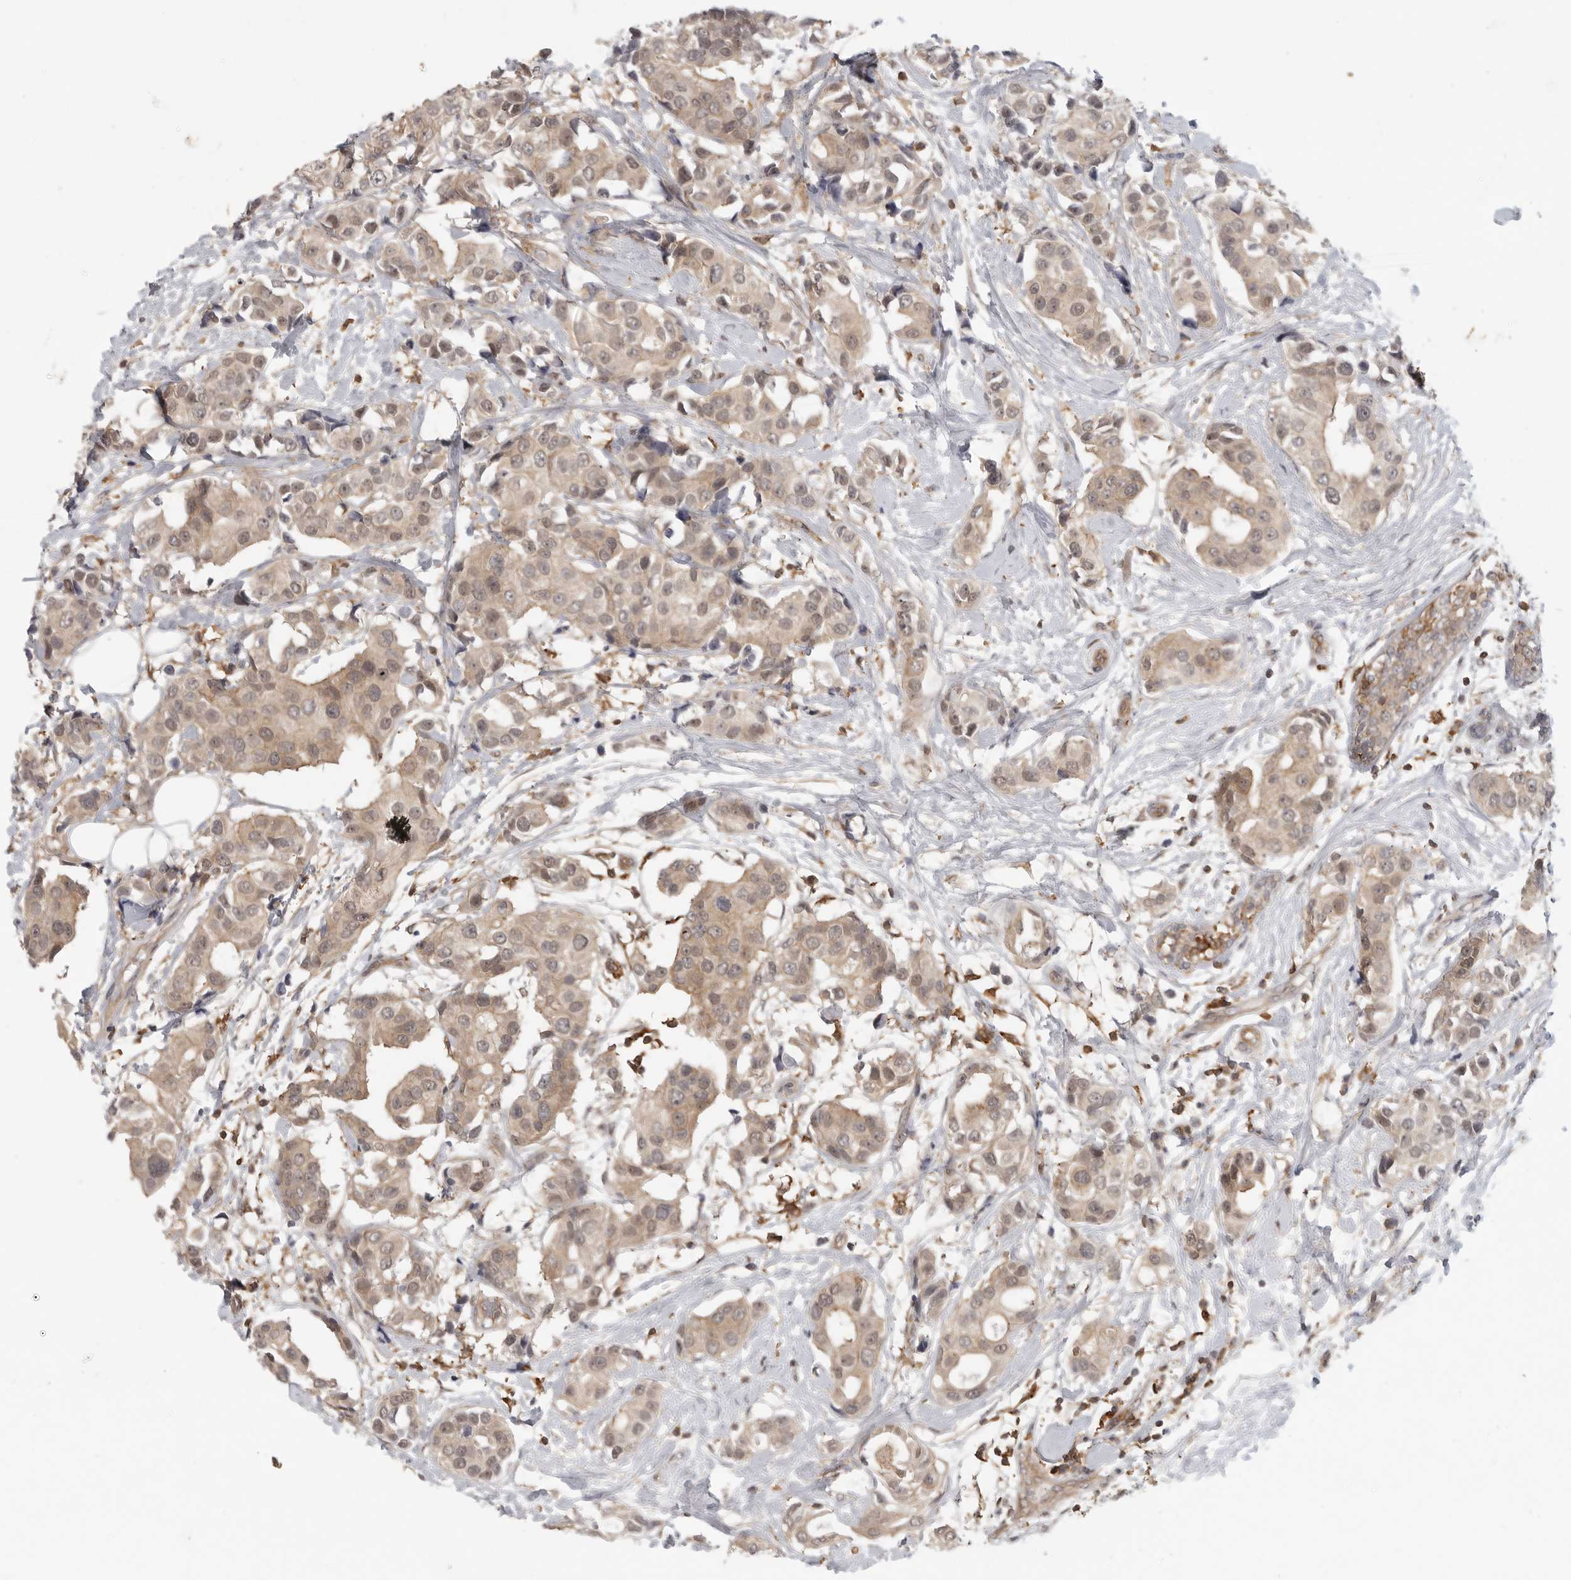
{"staining": {"intensity": "moderate", "quantity": ">75%", "location": "cytoplasmic/membranous"}, "tissue": "breast cancer", "cell_type": "Tumor cells", "image_type": "cancer", "snomed": [{"axis": "morphology", "description": "Normal tissue, NOS"}, {"axis": "morphology", "description": "Duct carcinoma"}, {"axis": "topography", "description": "Breast"}], "caption": "Immunohistochemistry (IHC) staining of breast intraductal carcinoma, which shows medium levels of moderate cytoplasmic/membranous positivity in about >75% of tumor cells indicating moderate cytoplasmic/membranous protein expression. The staining was performed using DAB (brown) for protein detection and nuclei were counterstained in hematoxylin (blue).", "gene": "DBNL", "patient": {"sex": "female", "age": 39}}